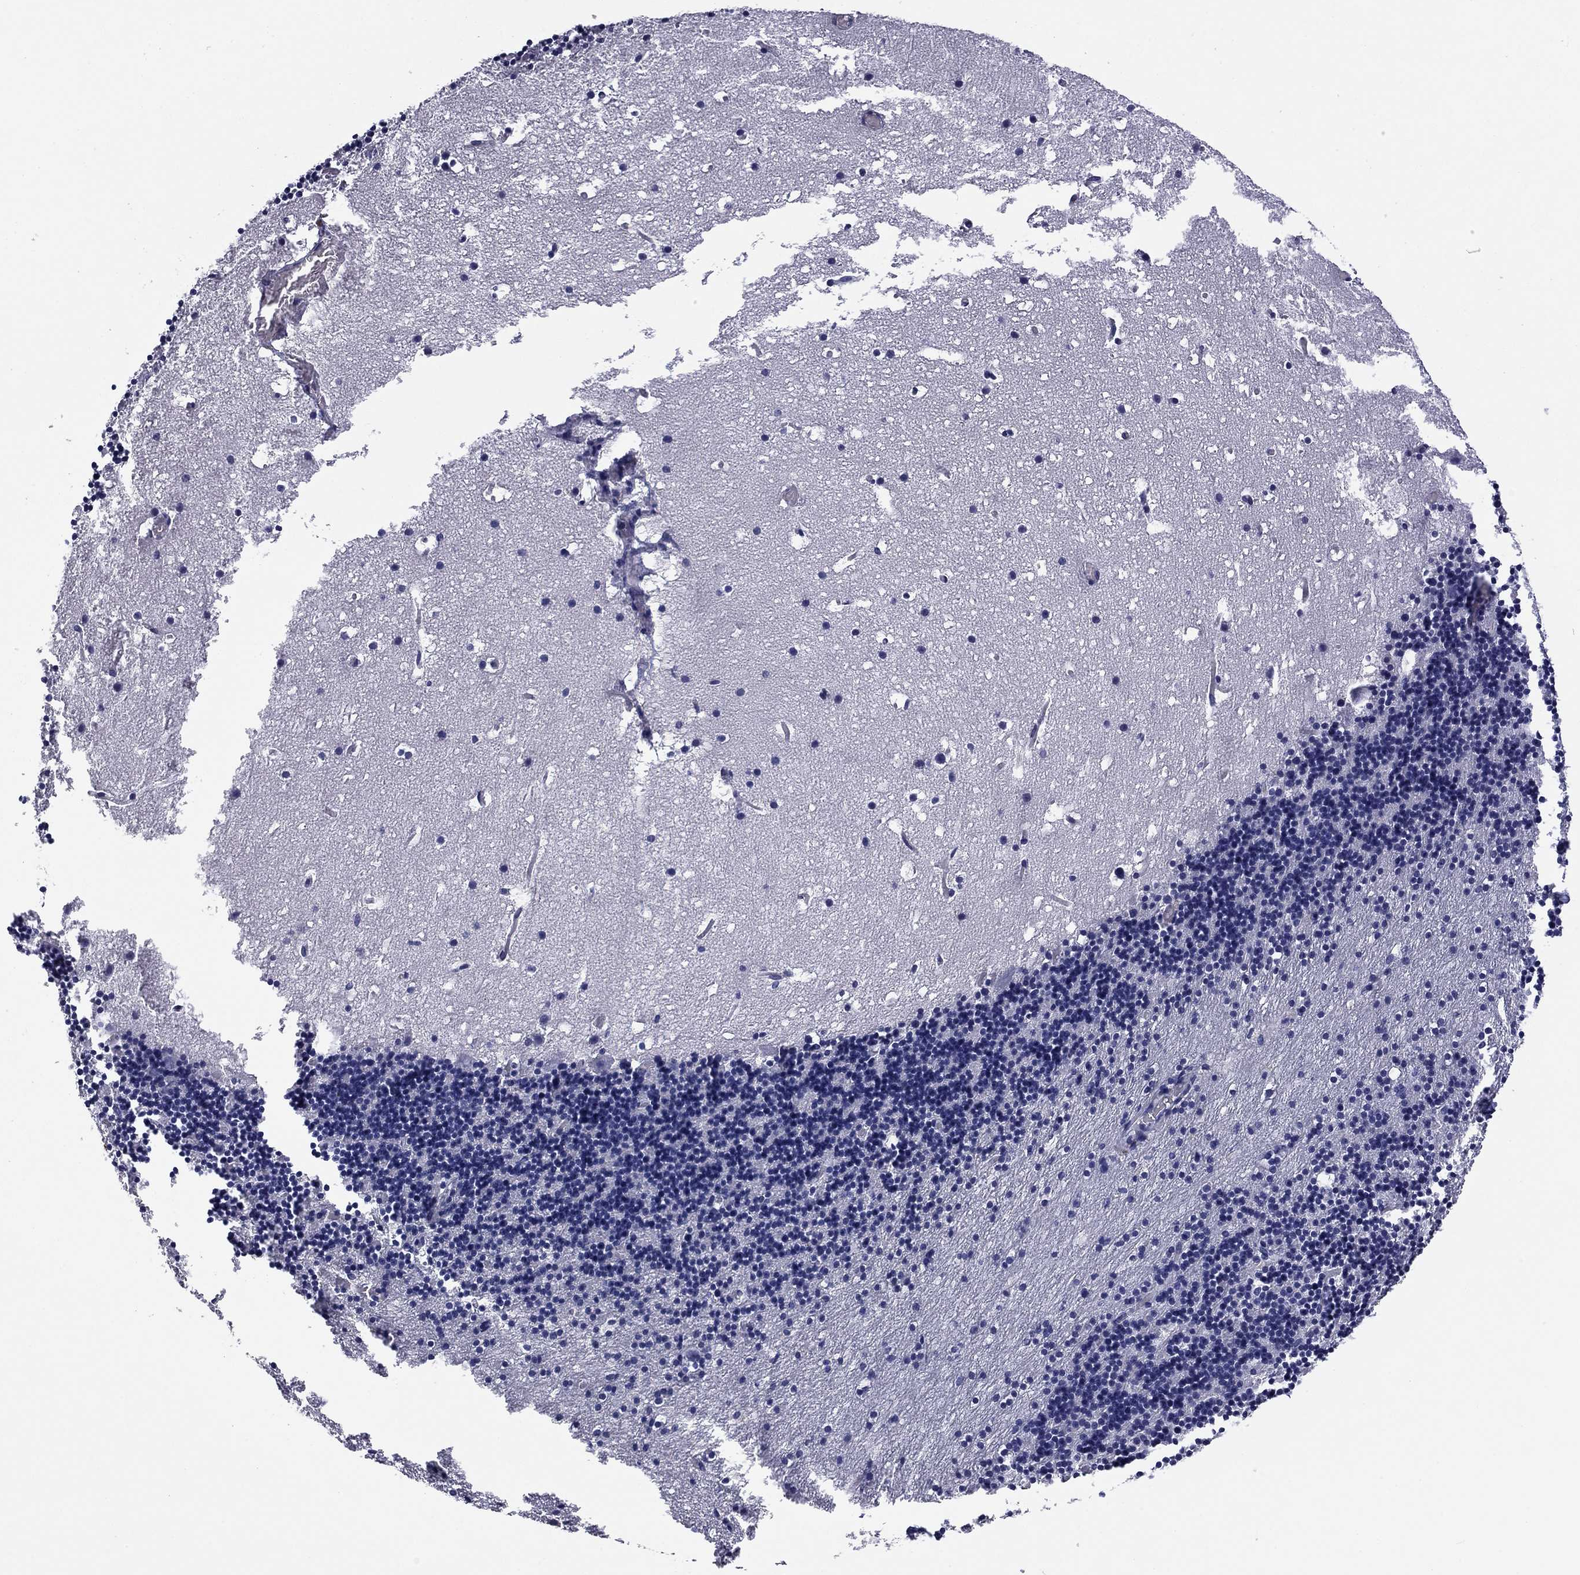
{"staining": {"intensity": "negative", "quantity": "none", "location": "none"}, "tissue": "cerebellum", "cell_type": "Cells in granular layer", "image_type": "normal", "snomed": [{"axis": "morphology", "description": "Normal tissue, NOS"}, {"axis": "topography", "description": "Cerebellum"}], "caption": "Immunohistochemistry (IHC) histopathology image of unremarkable cerebellum: human cerebellum stained with DAB demonstrates no significant protein staining in cells in granular layer. (DAB (3,3'-diaminobenzidine) immunohistochemistry, high magnification).", "gene": "IP6K3", "patient": {"sex": "male", "age": 37}}